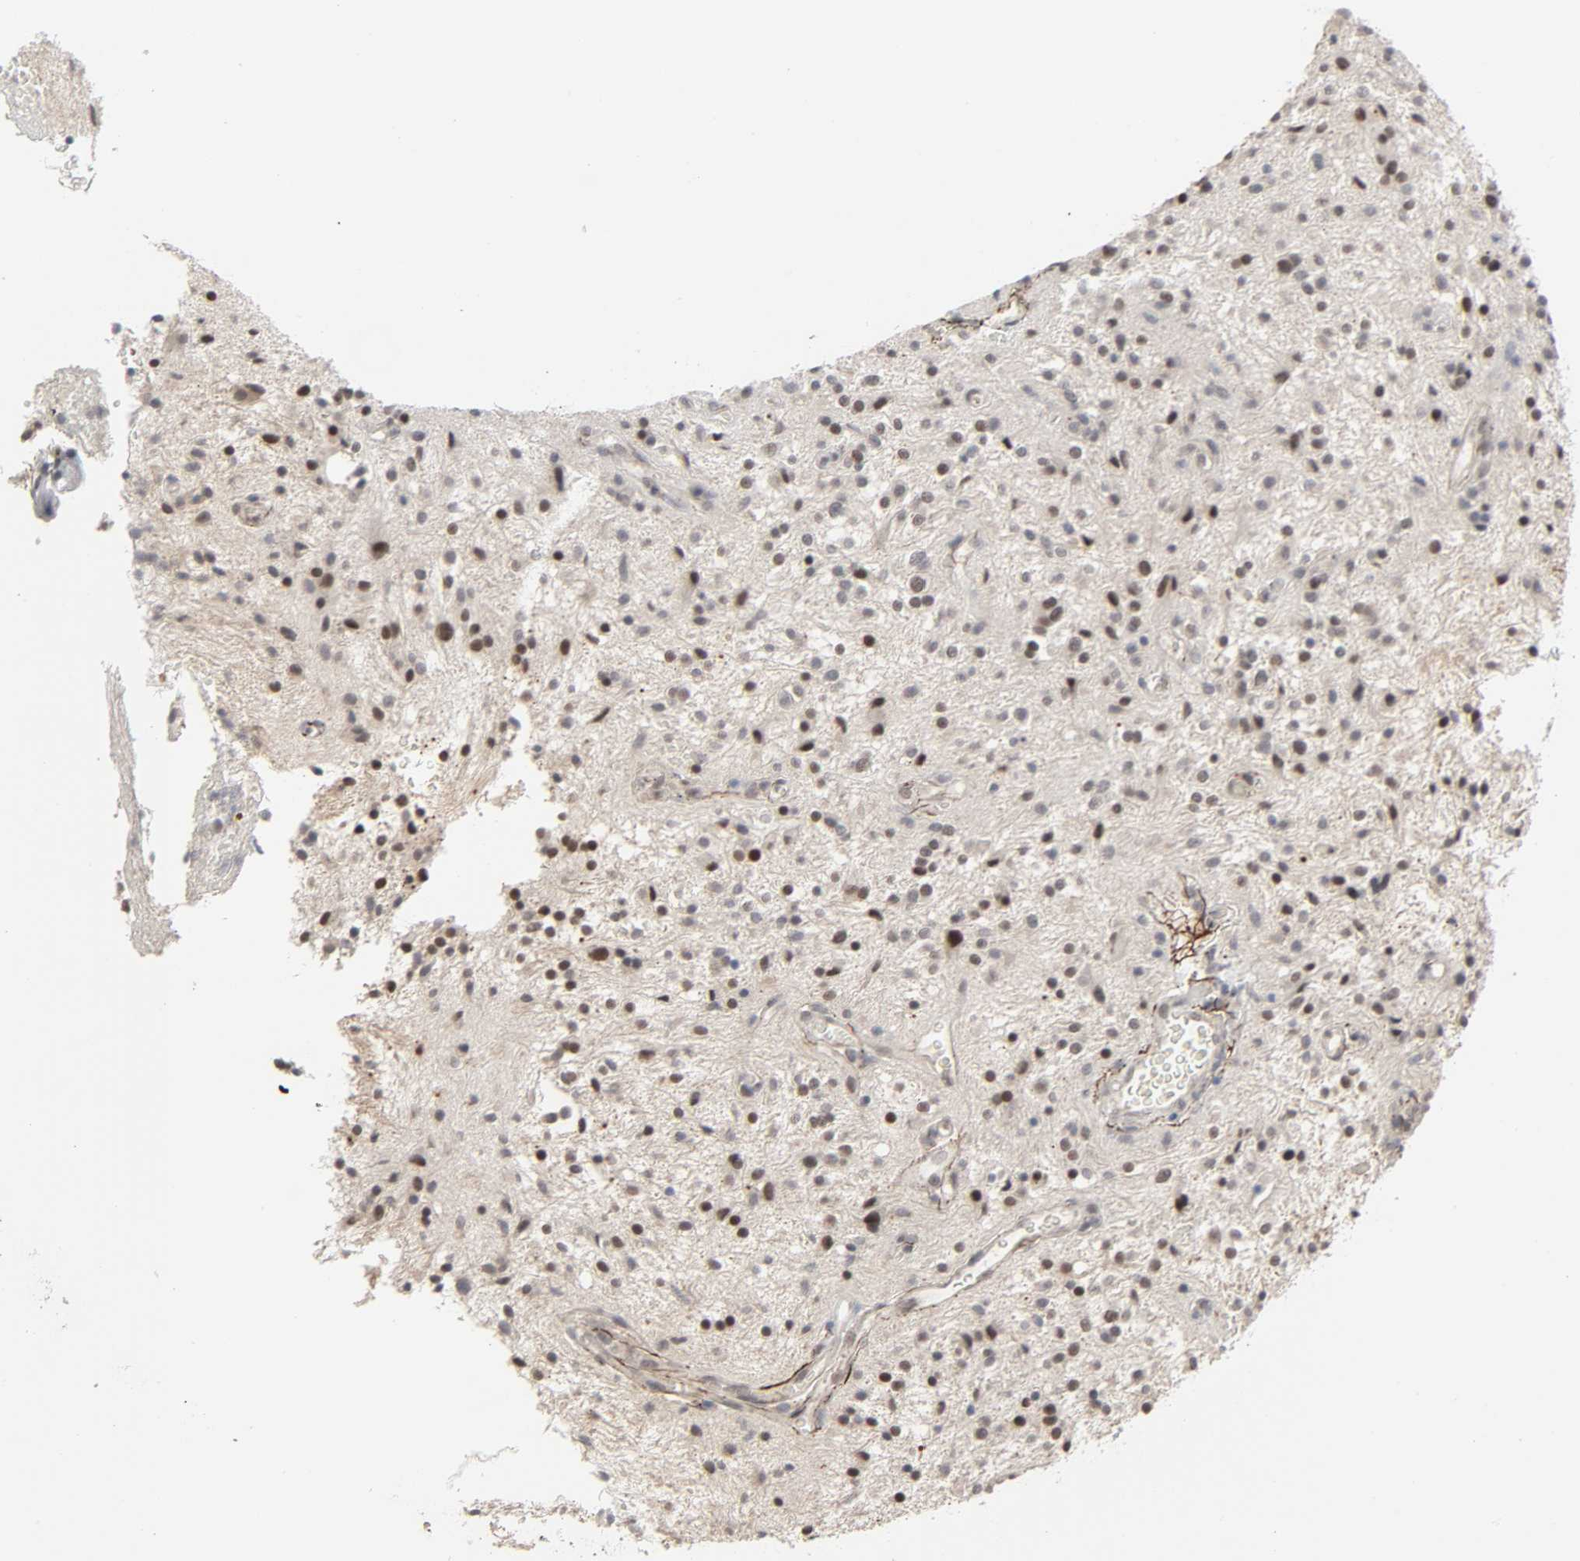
{"staining": {"intensity": "moderate", "quantity": "25%-75%", "location": "nuclear"}, "tissue": "glioma", "cell_type": "Tumor cells", "image_type": "cancer", "snomed": [{"axis": "morphology", "description": "Glioma, malignant, NOS"}, {"axis": "topography", "description": "Cerebellum"}], "caption": "Immunohistochemistry image of glioma stained for a protein (brown), which reveals medium levels of moderate nuclear positivity in about 25%-75% of tumor cells.", "gene": "ZNF222", "patient": {"sex": "female", "age": 10}}